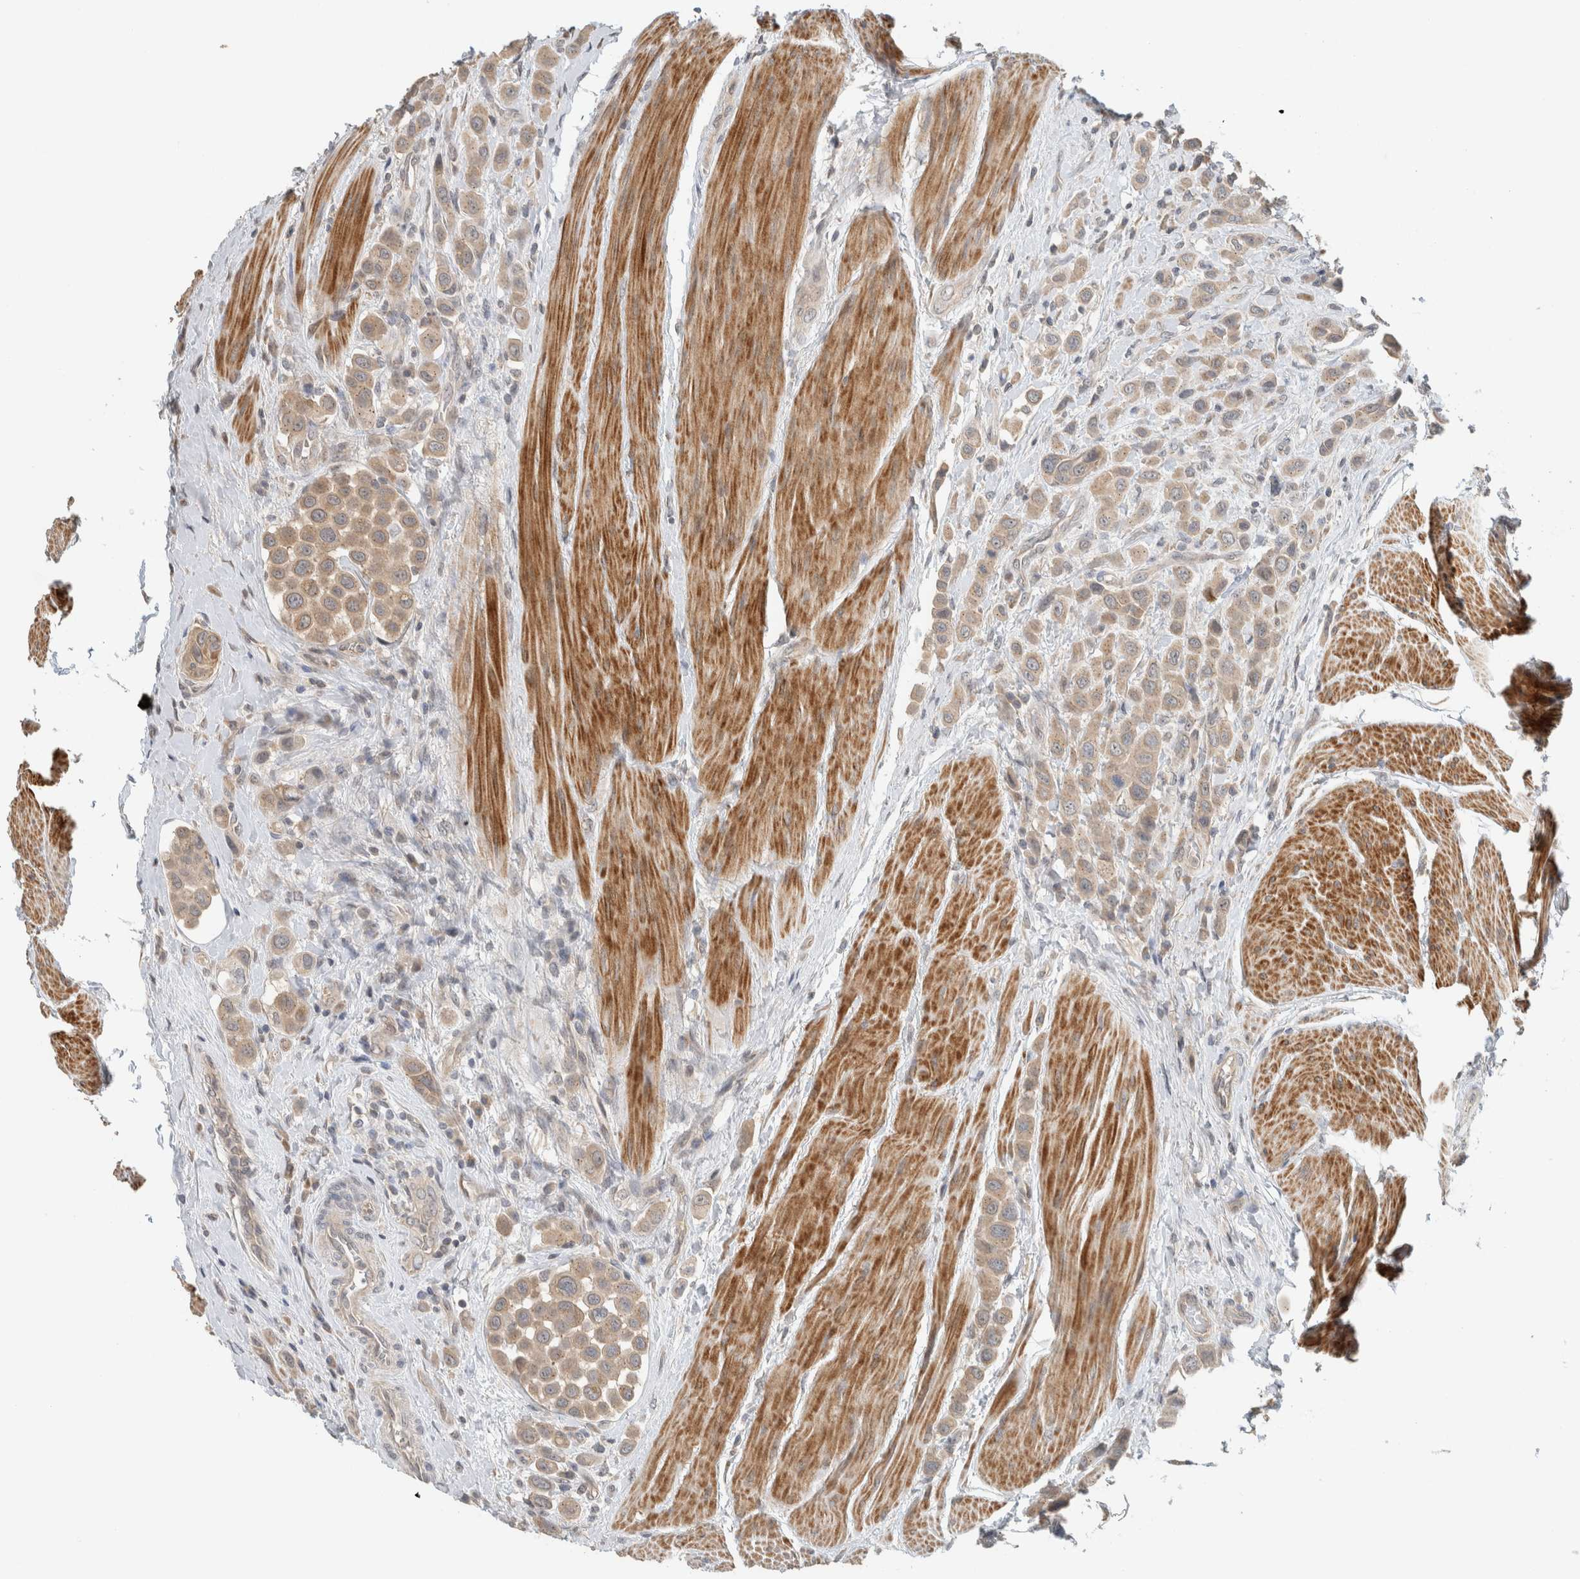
{"staining": {"intensity": "weak", "quantity": ">75%", "location": "cytoplasmic/membranous"}, "tissue": "urothelial cancer", "cell_type": "Tumor cells", "image_type": "cancer", "snomed": [{"axis": "morphology", "description": "Urothelial carcinoma, High grade"}, {"axis": "topography", "description": "Urinary bladder"}], "caption": "A low amount of weak cytoplasmic/membranous staining is seen in approximately >75% of tumor cells in urothelial cancer tissue.", "gene": "ERCC6L2", "patient": {"sex": "male", "age": 50}}